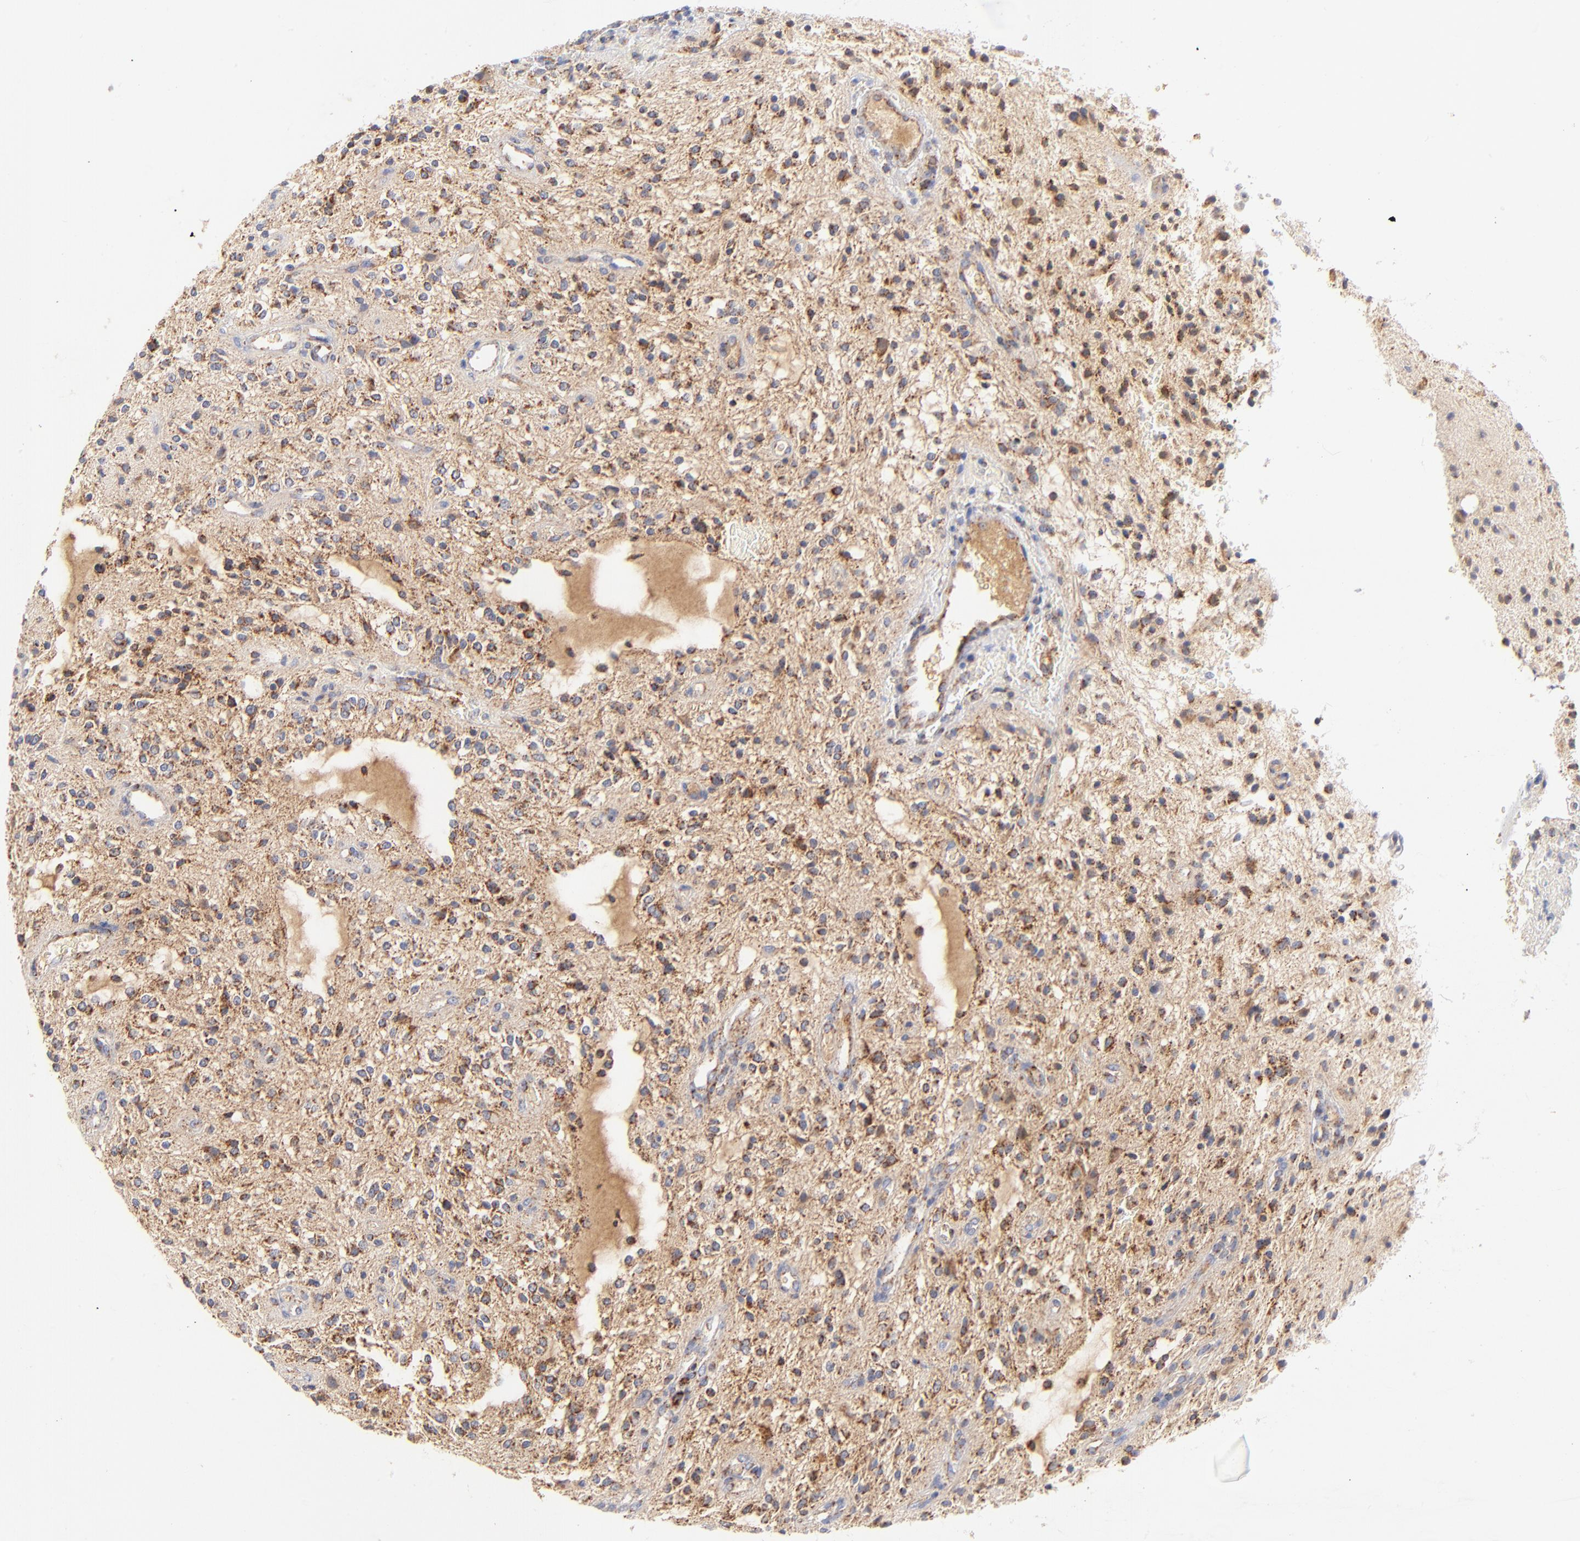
{"staining": {"intensity": "moderate", "quantity": ">75%", "location": "cytoplasmic/membranous"}, "tissue": "glioma", "cell_type": "Tumor cells", "image_type": "cancer", "snomed": [{"axis": "morphology", "description": "Glioma, malignant, NOS"}, {"axis": "topography", "description": "Cerebellum"}], "caption": "Immunohistochemistry (IHC) photomicrograph of human malignant glioma stained for a protein (brown), which demonstrates medium levels of moderate cytoplasmic/membranous positivity in about >75% of tumor cells.", "gene": "DLAT", "patient": {"sex": "female", "age": 10}}